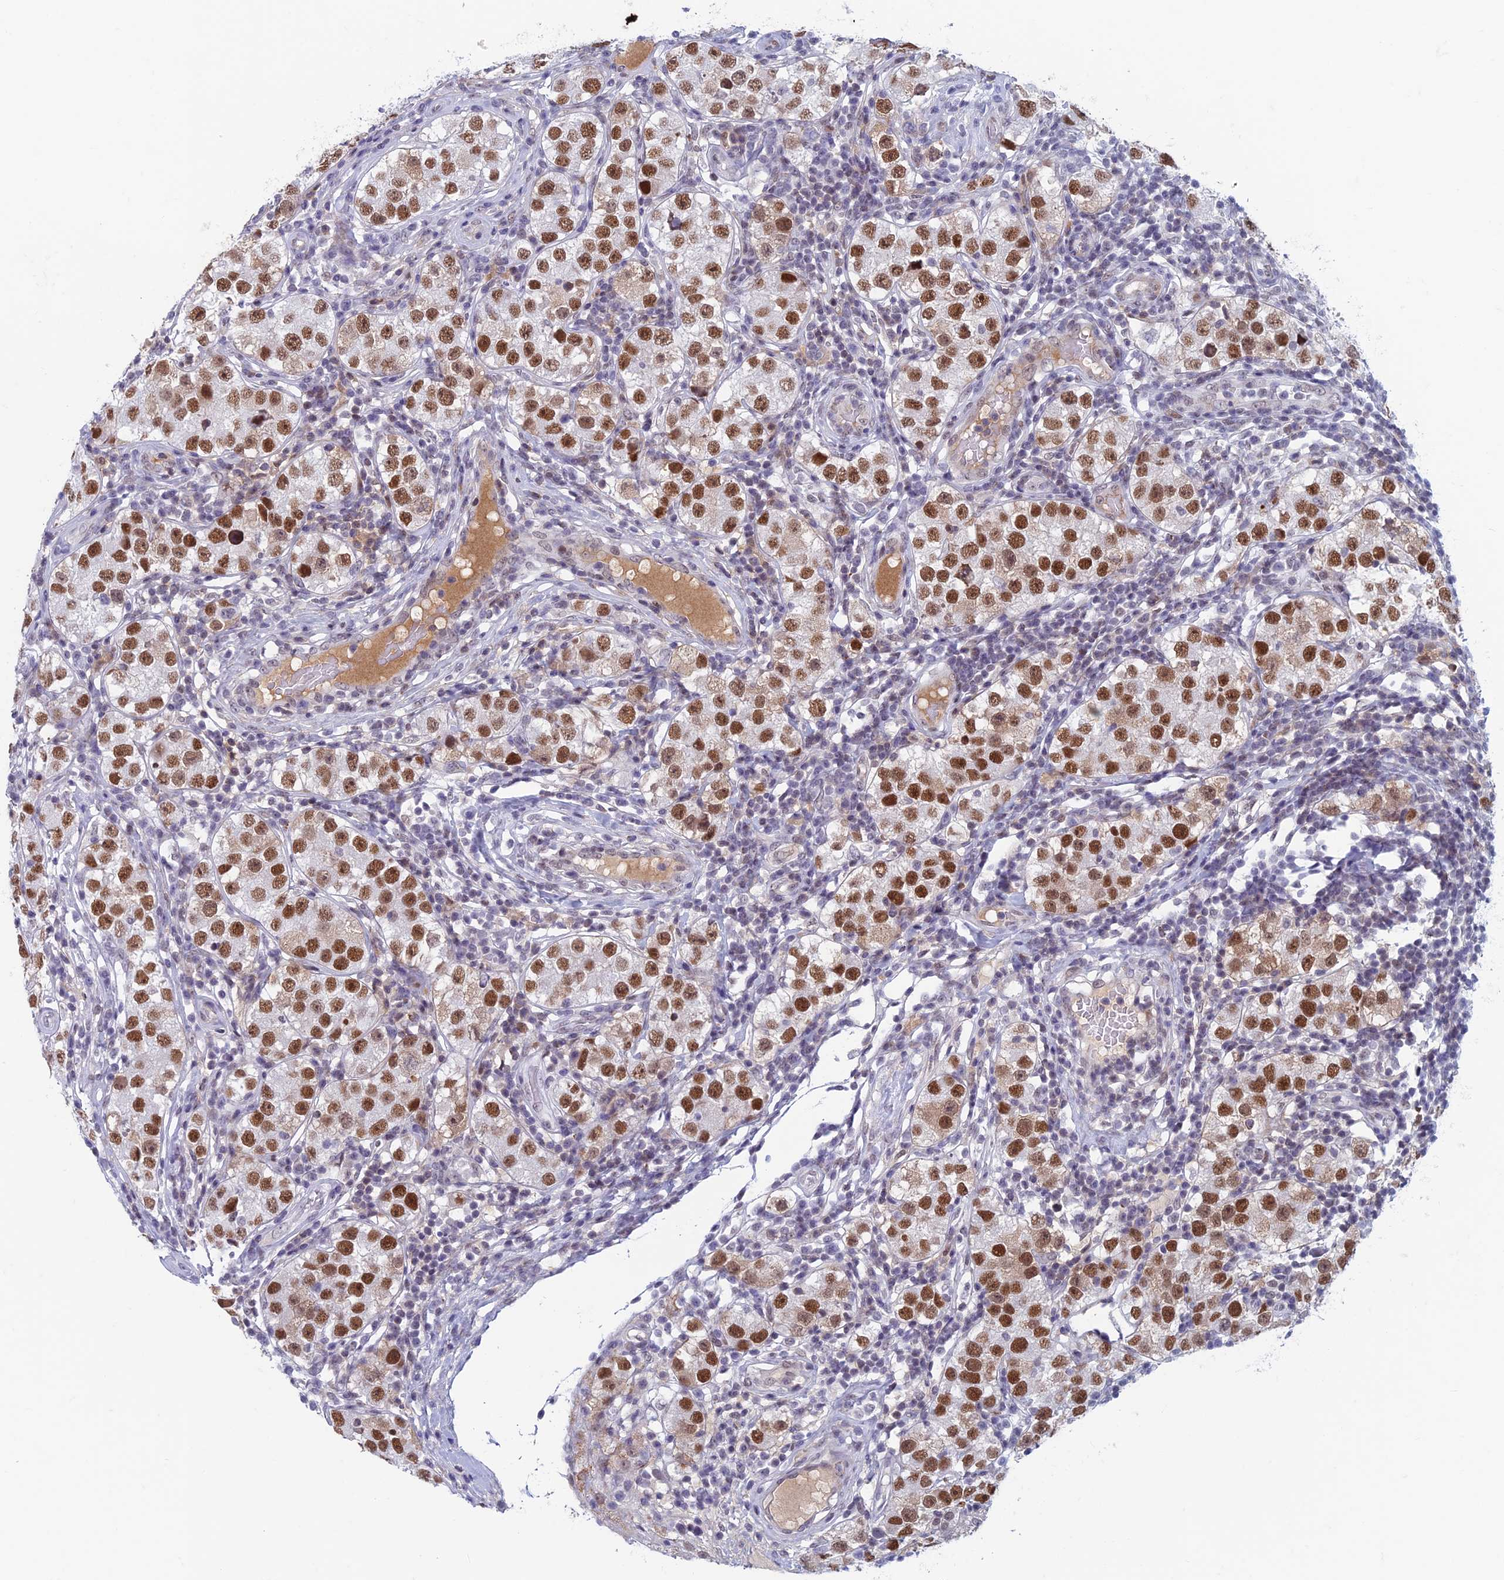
{"staining": {"intensity": "moderate", "quantity": ">75%", "location": "nuclear"}, "tissue": "testis cancer", "cell_type": "Tumor cells", "image_type": "cancer", "snomed": [{"axis": "morphology", "description": "Seminoma, NOS"}, {"axis": "topography", "description": "Testis"}], "caption": "Protein expression by IHC demonstrates moderate nuclear positivity in approximately >75% of tumor cells in testis cancer (seminoma). The staining is performed using DAB (3,3'-diaminobenzidine) brown chromogen to label protein expression. The nuclei are counter-stained blue using hematoxylin.", "gene": "ASH2L", "patient": {"sex": "male", "age": 34}}